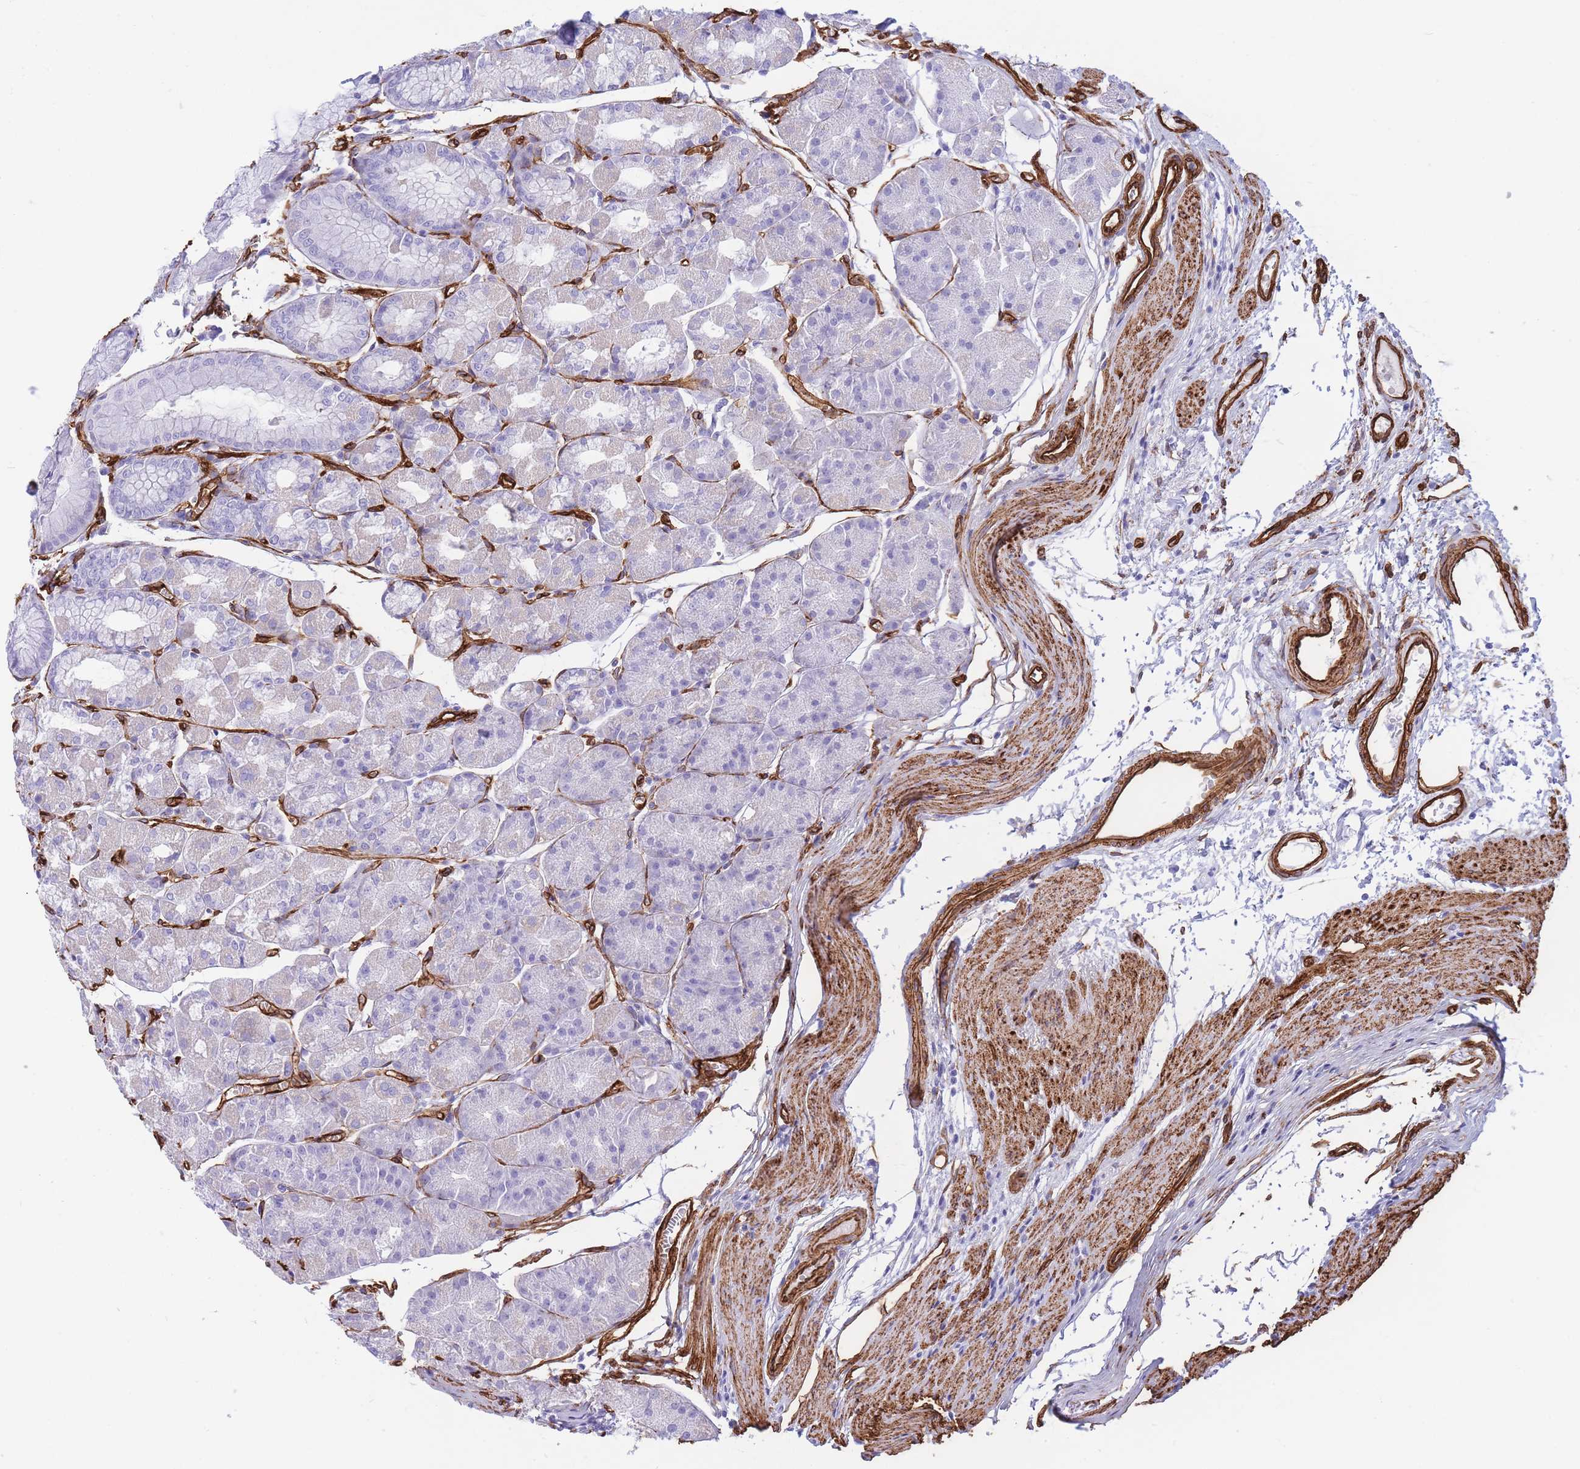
{"staining": {"intensity": "negative", "quantity": "none", "location": "none"}, "tissue": "stomach", "cell_type": "Glandular cells", "image_type": "normal", "snomed": [{"axis": "morphology", "description": "Normal tissue, NOS"}, {"axis": "topography", "description": "Stomach"}], "caption": "The micrograph shows no significant expression in glandular cells of stomach. (DAB IHC, high magnification).", "gene": "CAVIN1", "patient": {"sex": "male", "age": 55}}